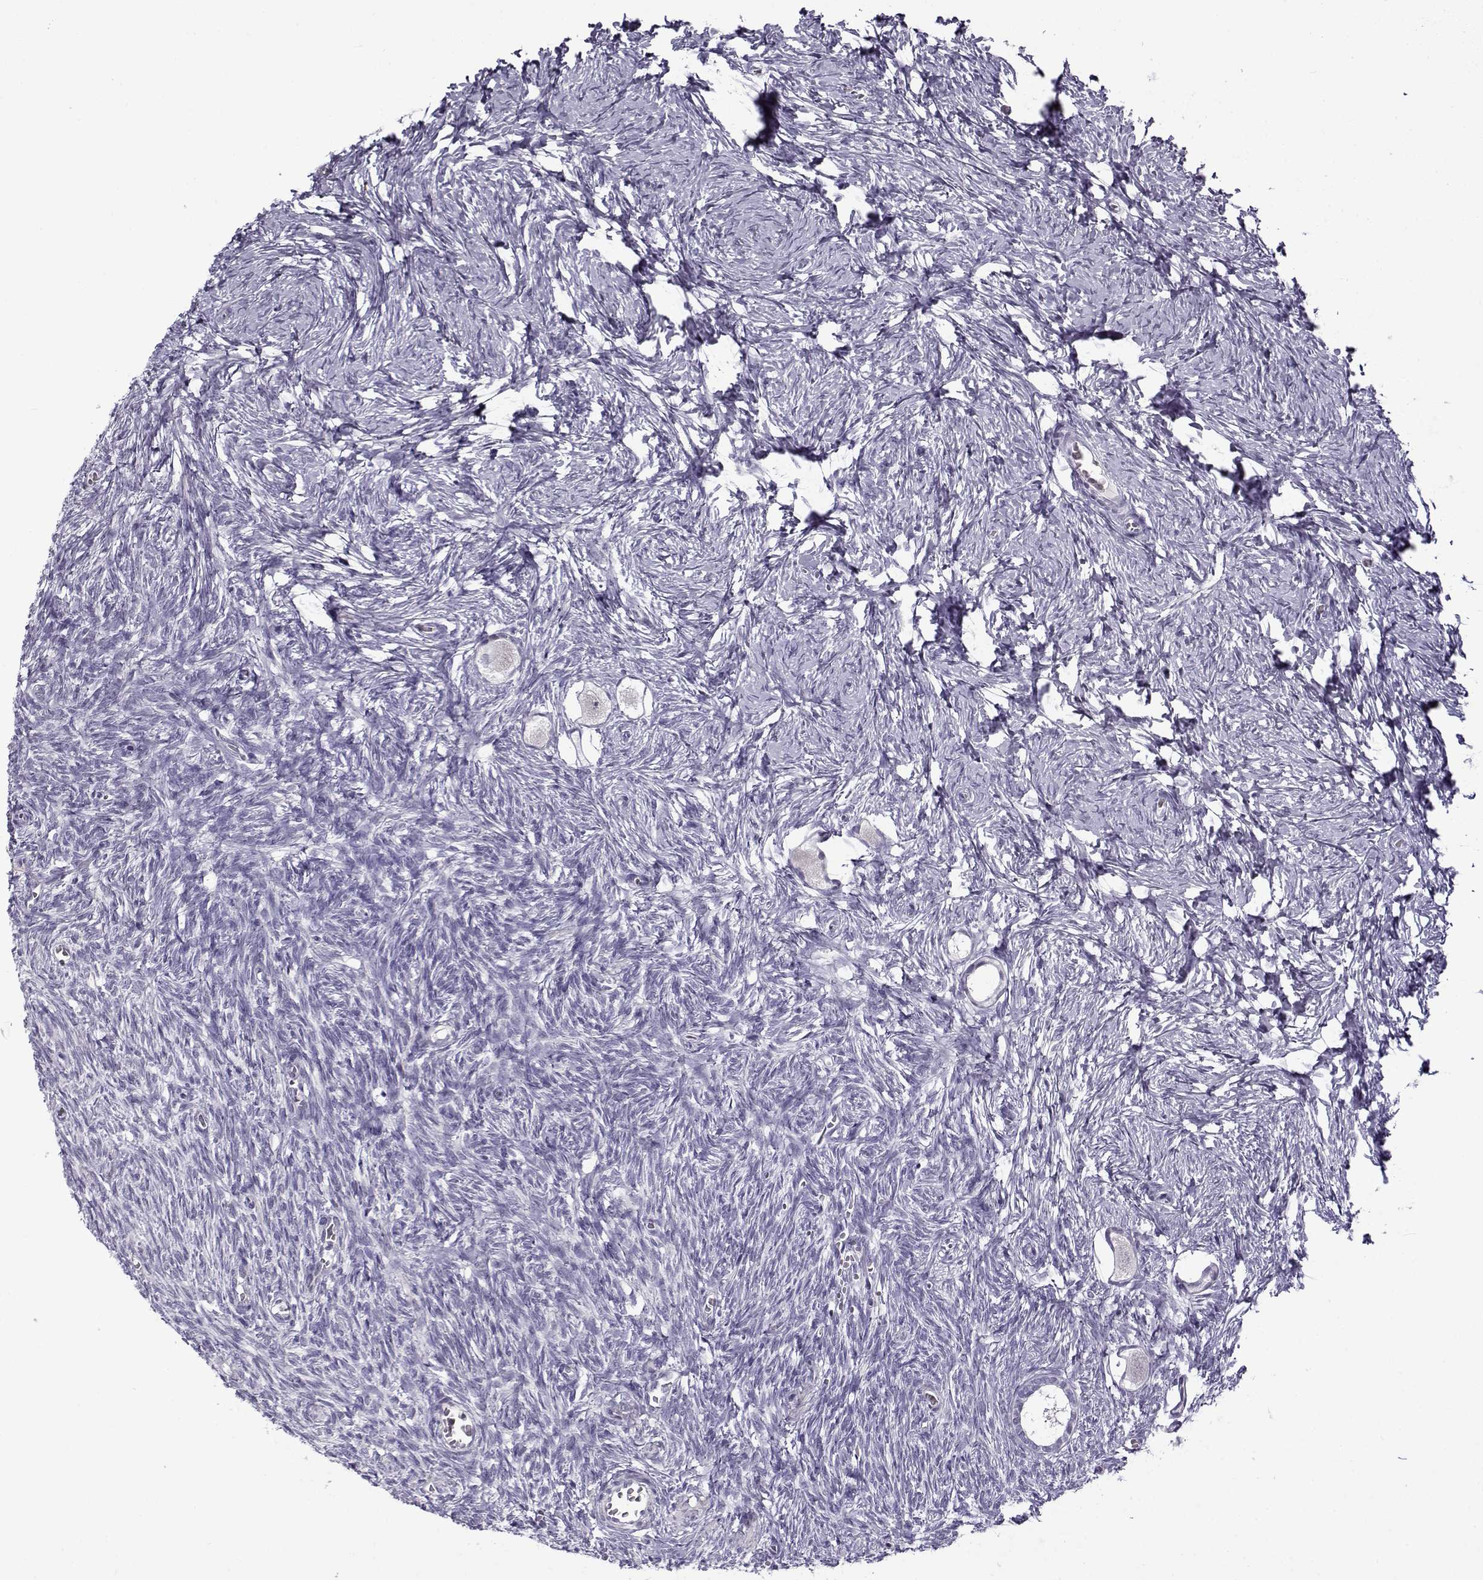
{"staining": {"intensity": "negative", "quantity": "none", "location": "none"}, "tissue": "ovary", "cell_type": "Follicle cells", "image_type": "normal", "snomed": [{"axis": "morphology", "description": "Normal tissue, NOS"}, {"axis": "topography", "description": "Ovary"}], "caption": "The photomicrograph reveals no significant positivity in follicle cells of ovary. (DAB (3,3'-diaminobenzidine) immunohistochemistry (IHC), high magnification).", "gene": "TEX55", "patient": {"sex": "female", "age": 27}}